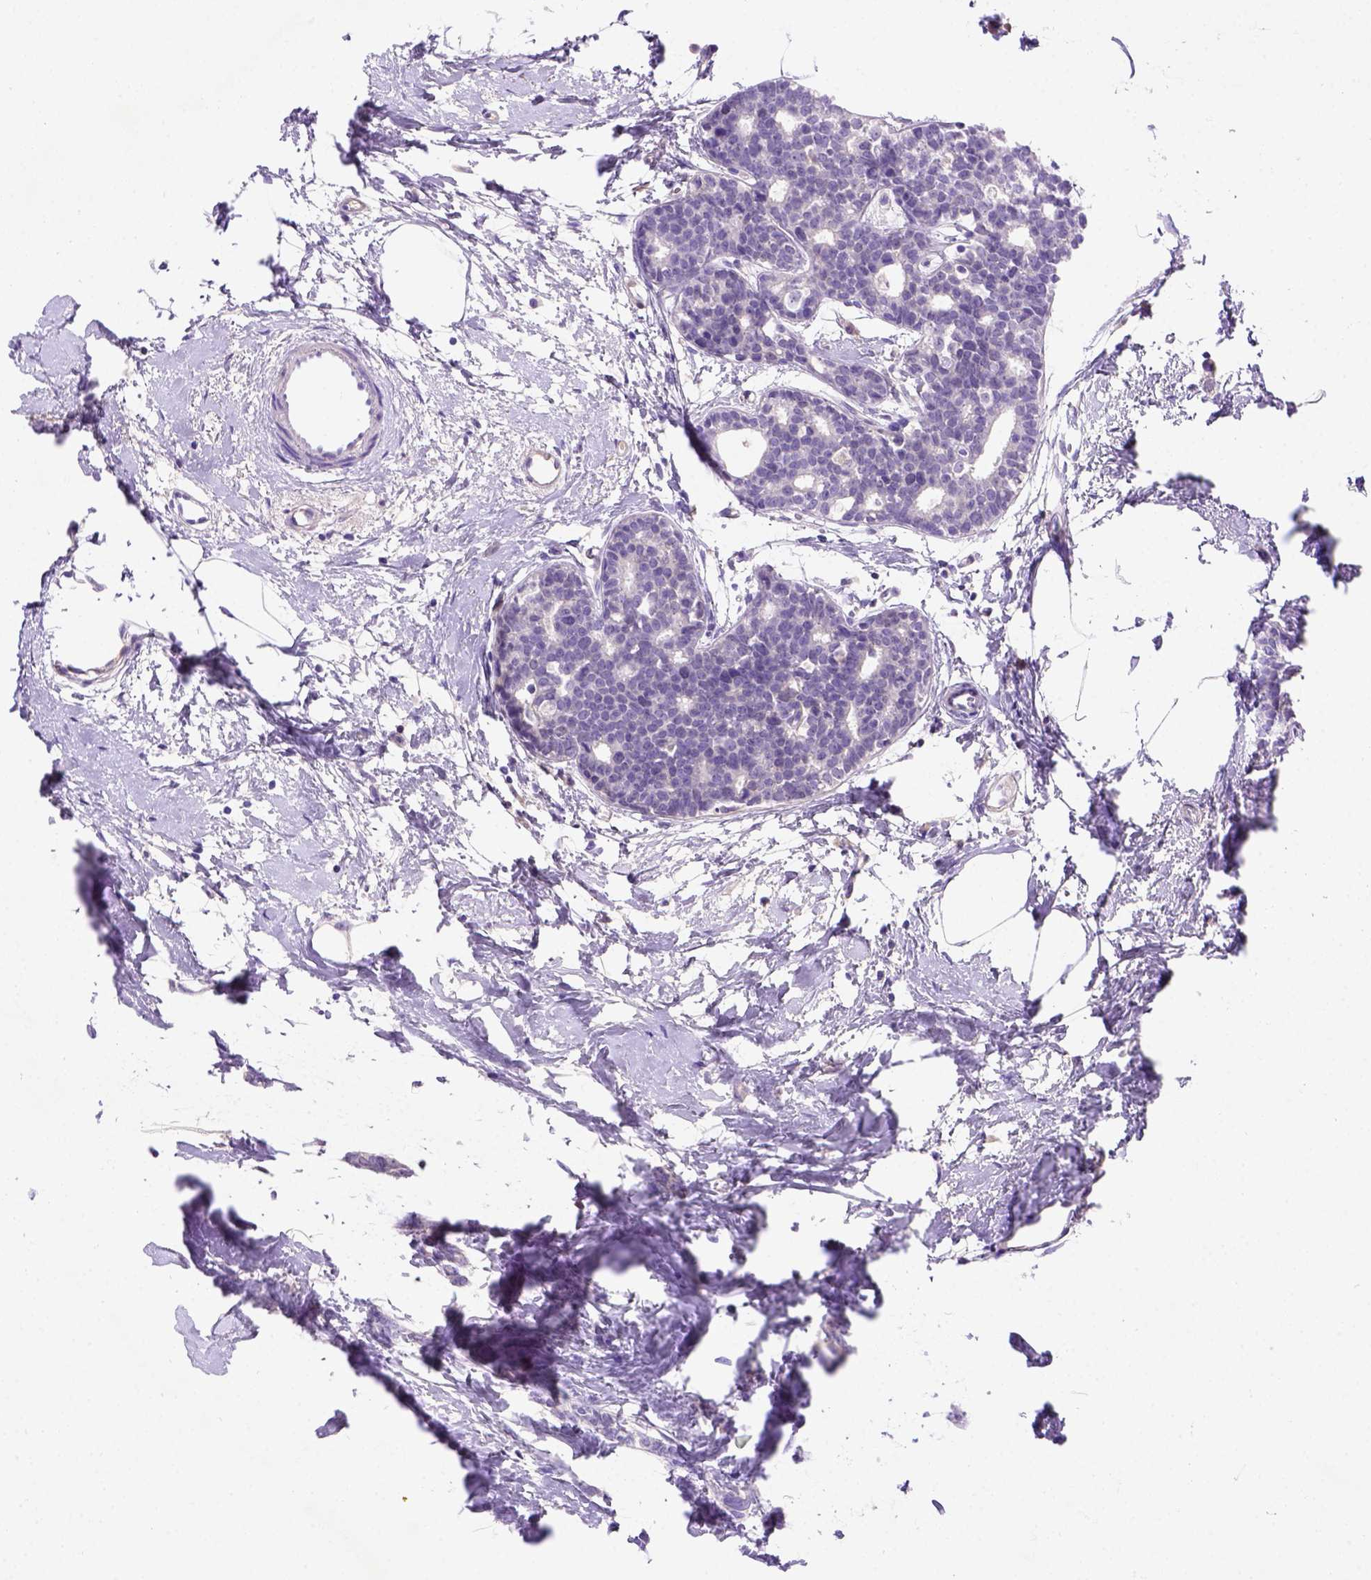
{"staining": {"intensity": "negative", "quantity": "none", "location": "none"}, "tissue": "breast cancer", "cell_type": "Tumor cells", "image_type": "cancer", "snomed": [{"axis": "morphology", "description": "Duct carcinoma"}, {"axis": "topography", "description": "Breast"}], "caption": "A micrograph of breast cancer stained for a protein reveals no brown staining in tumor cells.", "gene": "FAM81B", "patient": {"sex": "female", "age": 40}}